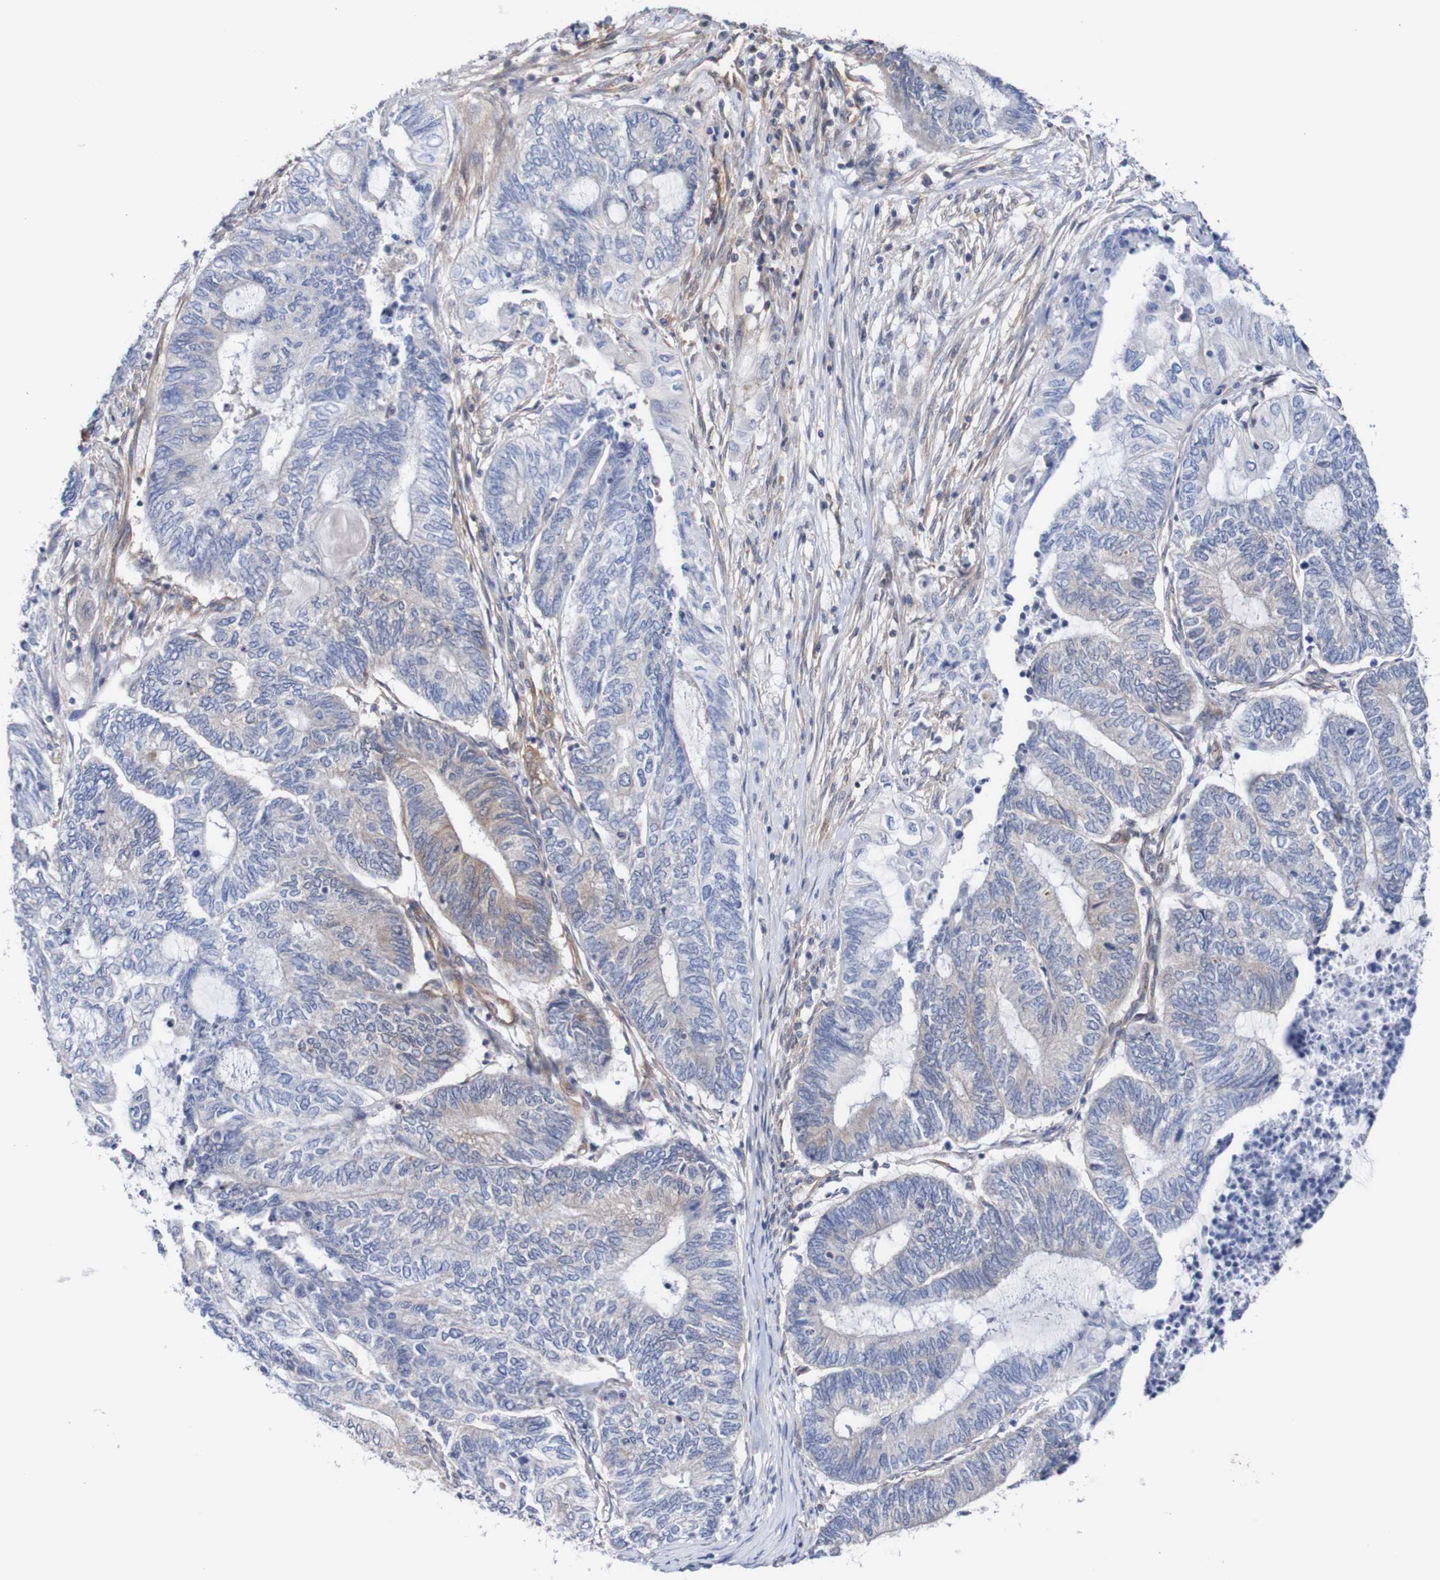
{"staining": {"intensity": "negative", "quantity": "none", "location": "none"}, "tissue": "endometrial cancer", "cell_type": "Tumor cells", "image_type": "cancer", "snomed": [{"axis": "morphology", "description": "Adenocarcinoma, NOS"}, {"axis": "topography", "description": "Uterus"}, {"axis": "topography", "description": "Endometrium"}], "caption": "Adenocarcinoma (endometrial) was stained to show a protein in brown. There is no significant staining in tumor cells.", "gene": "RIGI", "patient": {"sex": "female", "age": 70}}